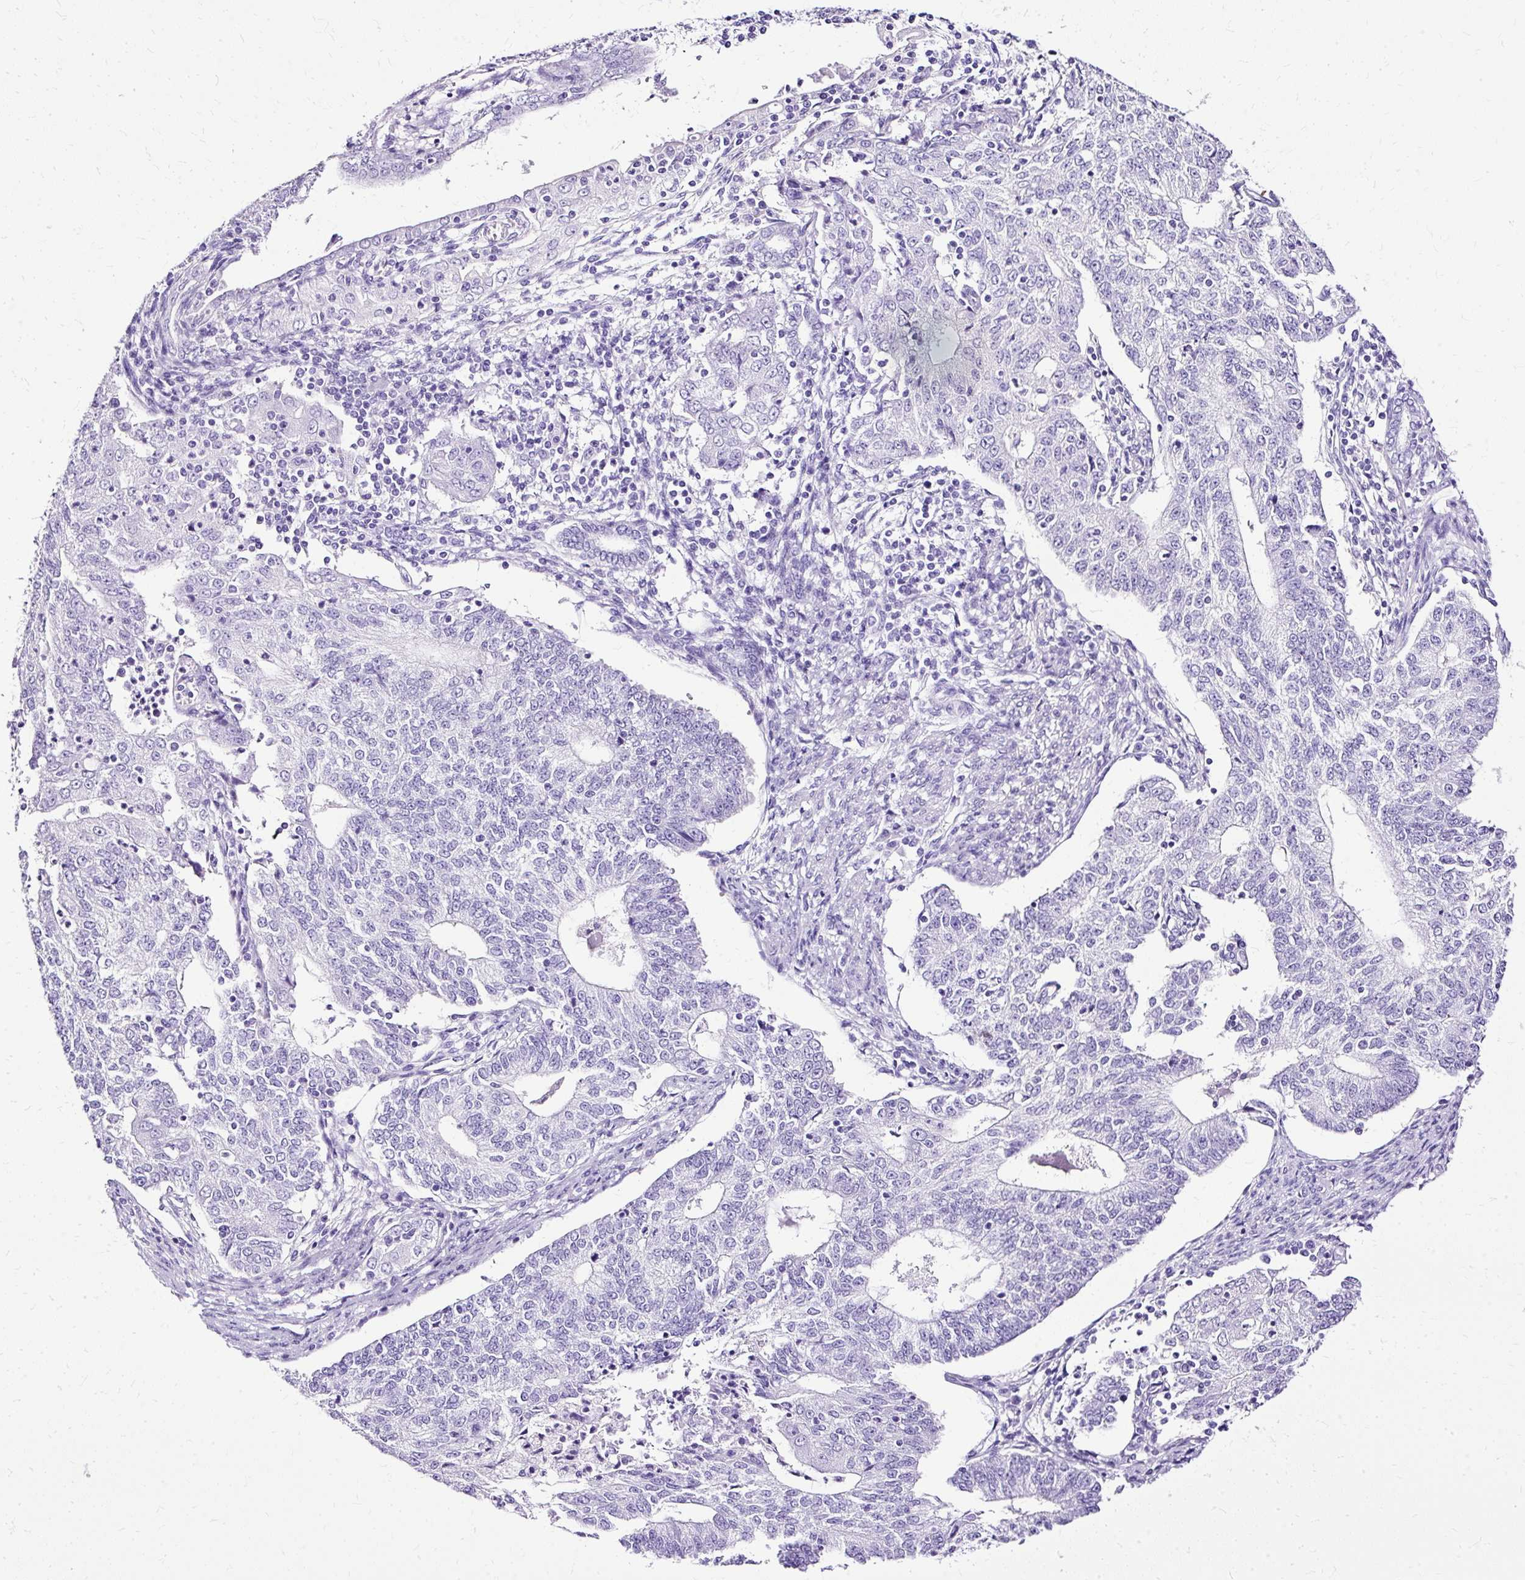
{"staining": {"intensity": "negative", "quantity": "none", "location": "none"}, "tissue": "endometrial cancer", "cell_type": "Tumor cells", "image_type": "cancer", "snomed": [{"axis": "morphology", "description": "Adenocarcinoma, NOS"}, {"axis": "topography", "description": "Endometrium"}], "caption": "The photomicrograph displays no staining of tumor cells in endometrial adenocarcinoma.", "gene": "SLC8A2", "patient": {"sex": "female", "age": 56}}